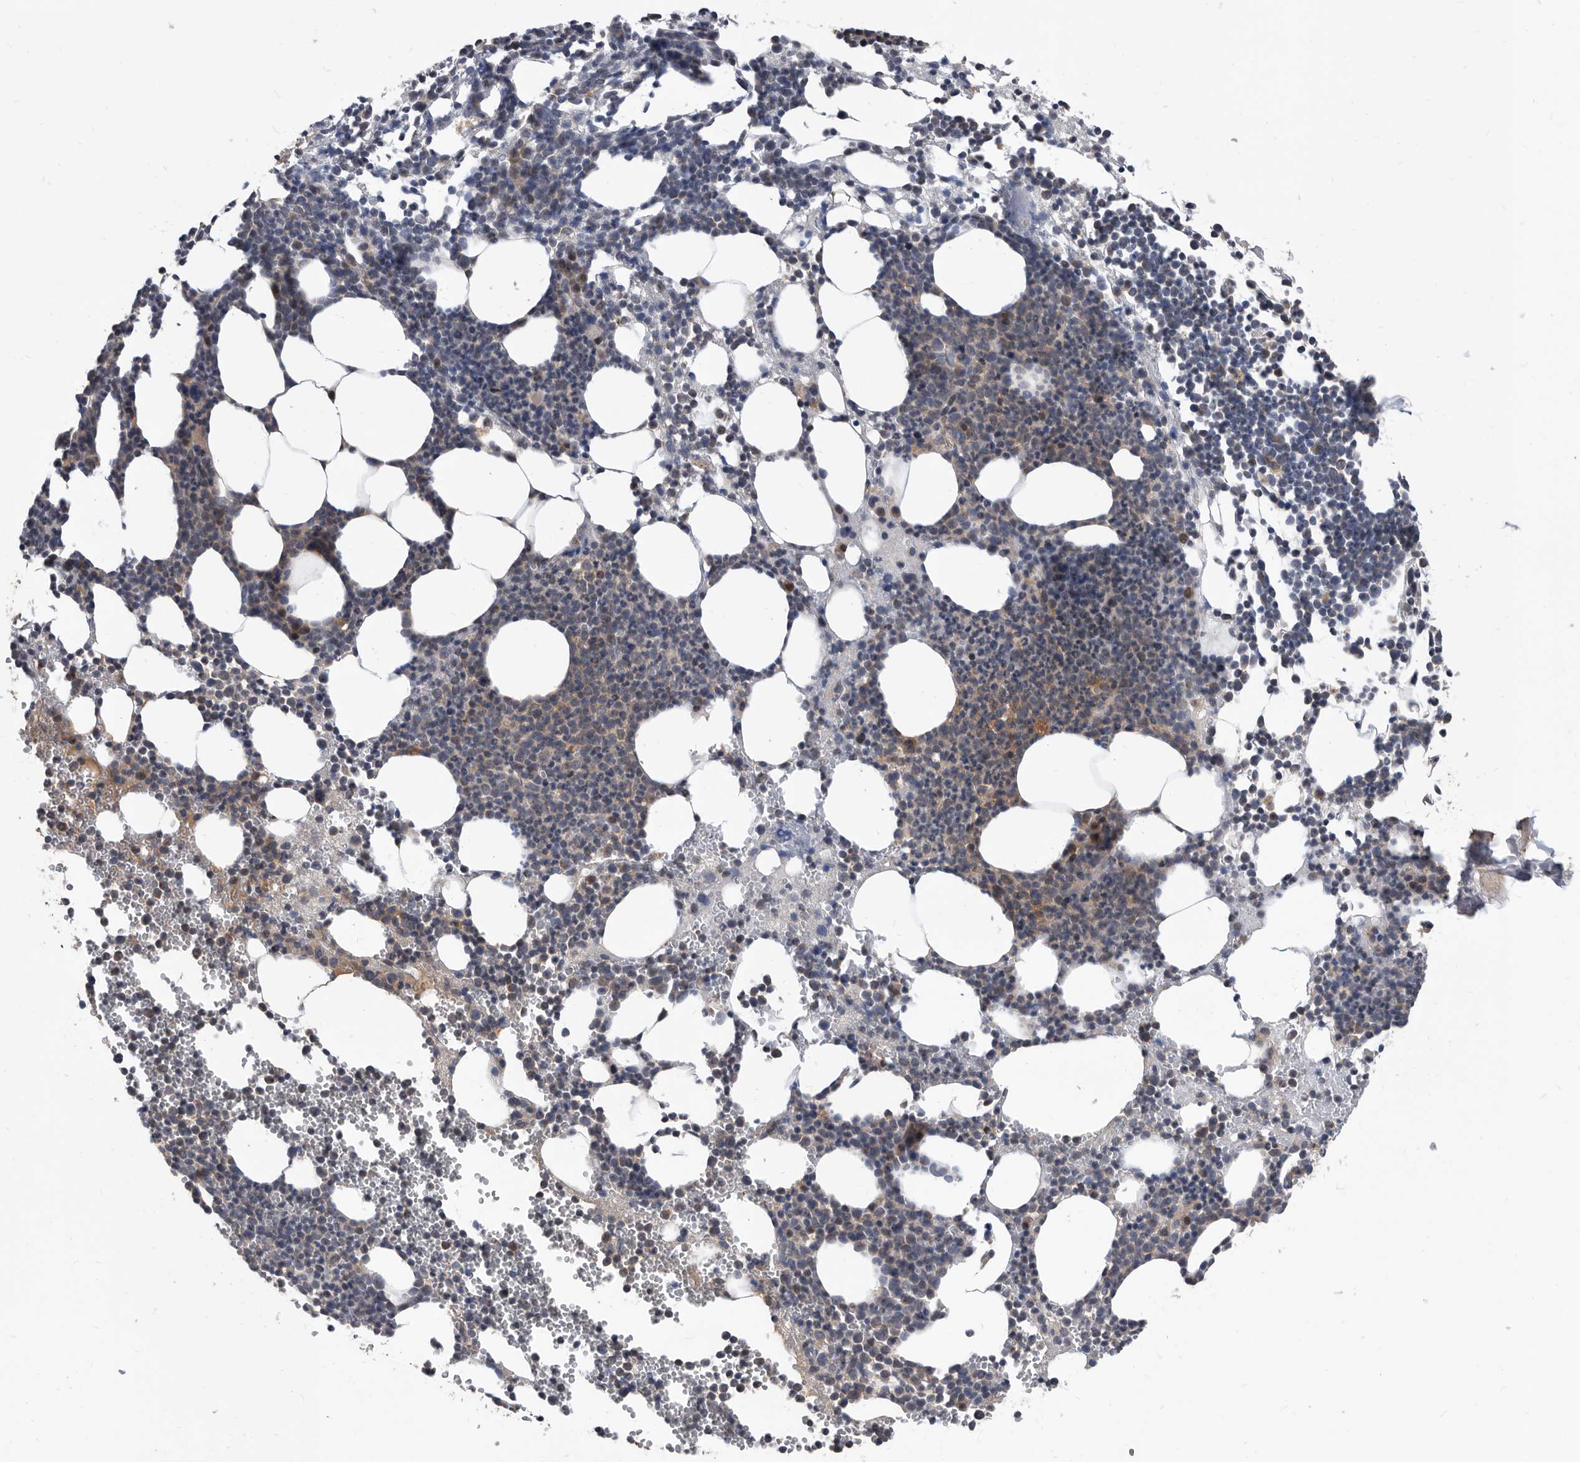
{"staining": {"intensity": "weak", "quantity": "<25%", "location": "cytoplasmic/membranous"}, "tissue": "bone marrow", "cell_type": "Hematopoietic cells", "image_type": "normal", "snomed": [{"axis": "morphology", "description": "Normal tissue, NOS"}, {"axis": "topography", "description": "Bone marrow"}], "caption": "This is a photomicrograph of immunohistochemistry staining of unremarkable bone marrow, which shows no expression in hematopoietic cells. (Immunohistochemistry (ihc), brightfield microscopy, high magnification).", "gene": "APEH", "patient": {"sex": "female", "age": 67}}